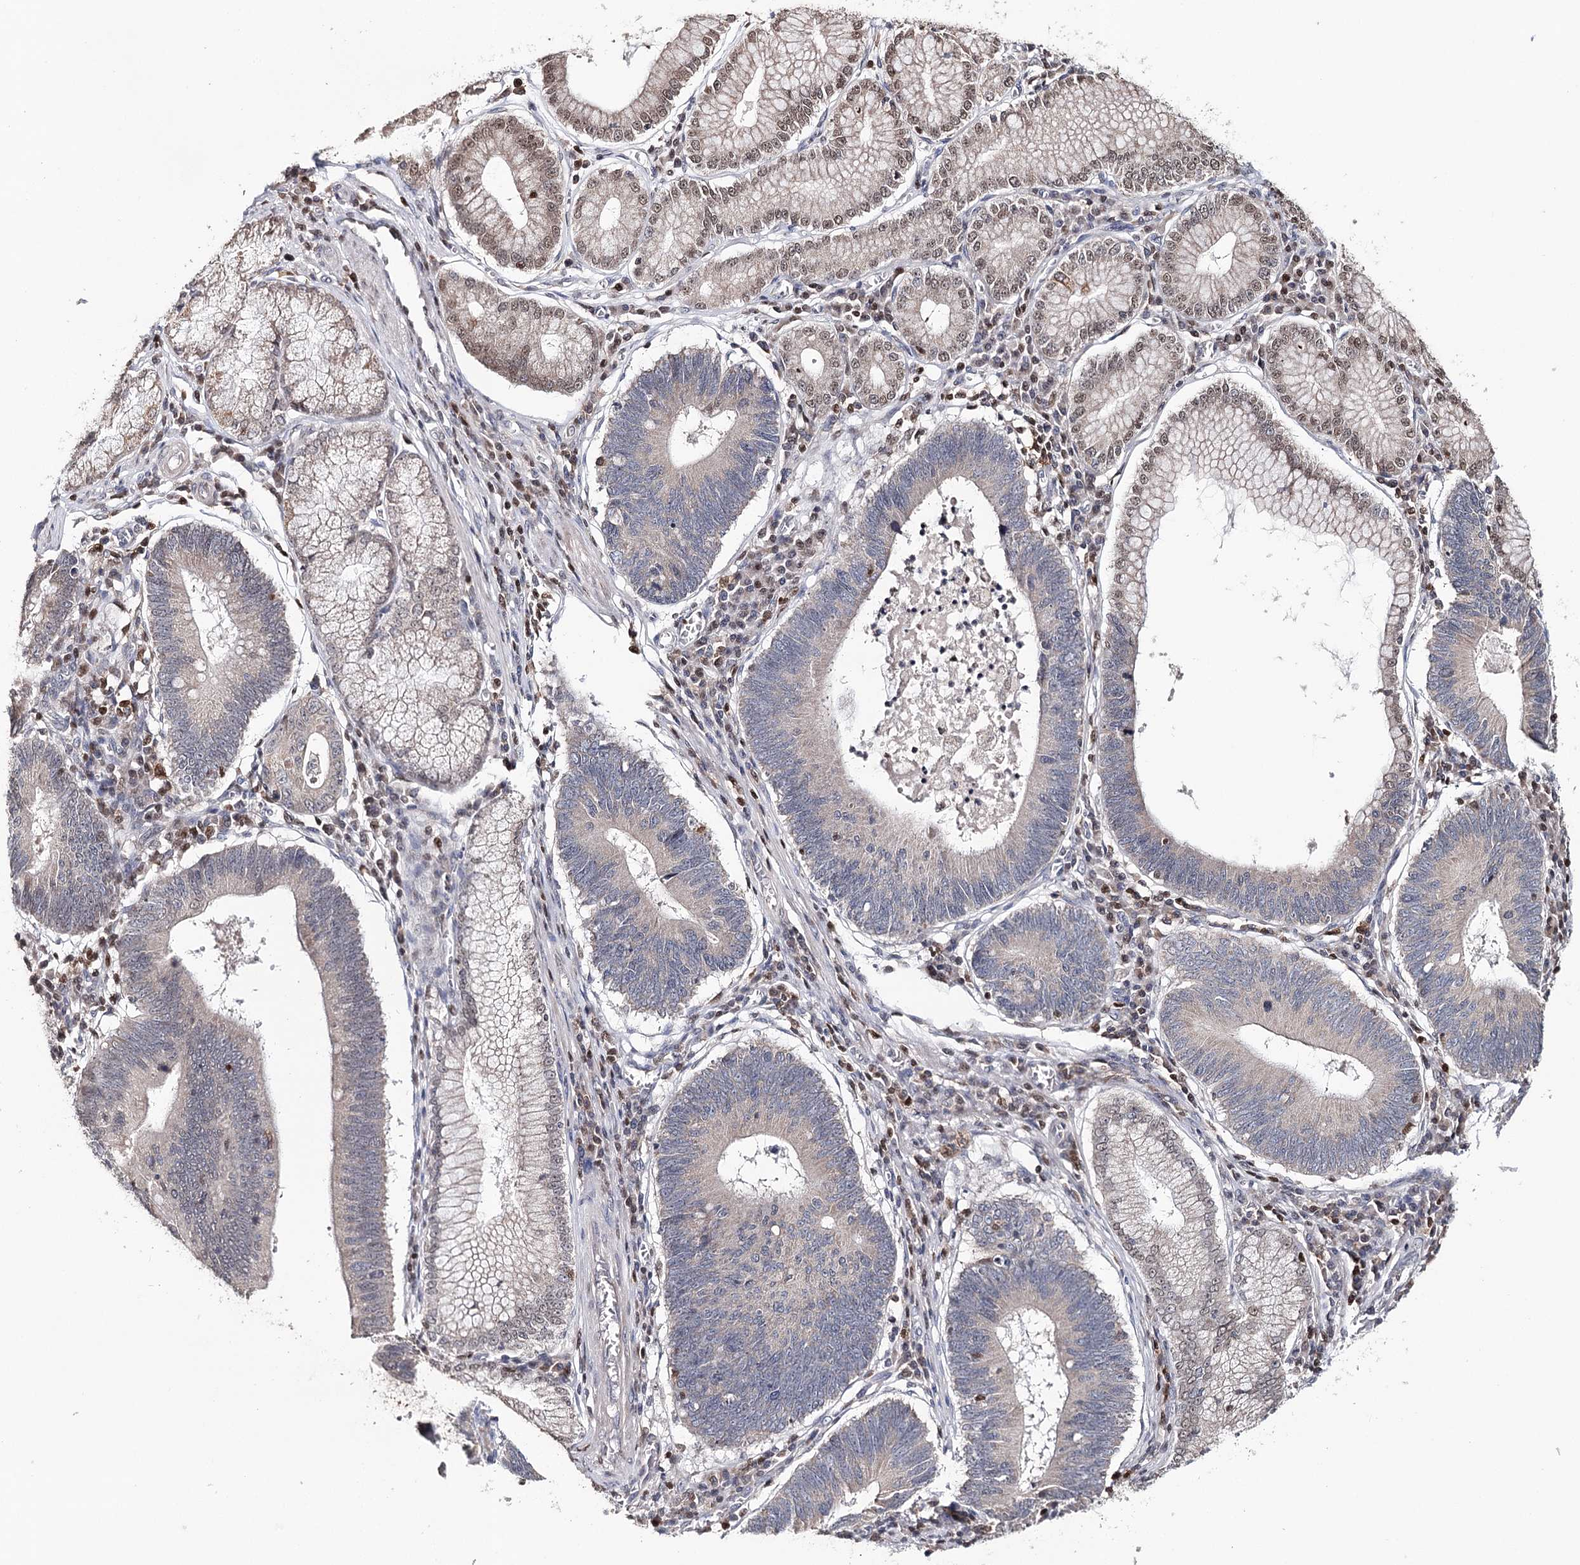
{"staining": {"intensity": "weak", "quantity": "<25%", "location": "cytoplasmic/membranous"}, "tissue": "stomach cancer", "cell_type": "Tumor cells", "image_type": "cancer", "snomed": [{"axis": "morphology", "description": "Adenocarcinoma, NOS"}, {"axis": "topography", "description": "Stomach"}], "caption": "Immunohistochemistry (IHC) photomicrograph of neoplastic tissue: human stomach adenocarcinoma stained with DAB shows no significant protein expression in tumor cells.", "gene": "ICOS", "patient": {"sex": "male", "age": 59}}